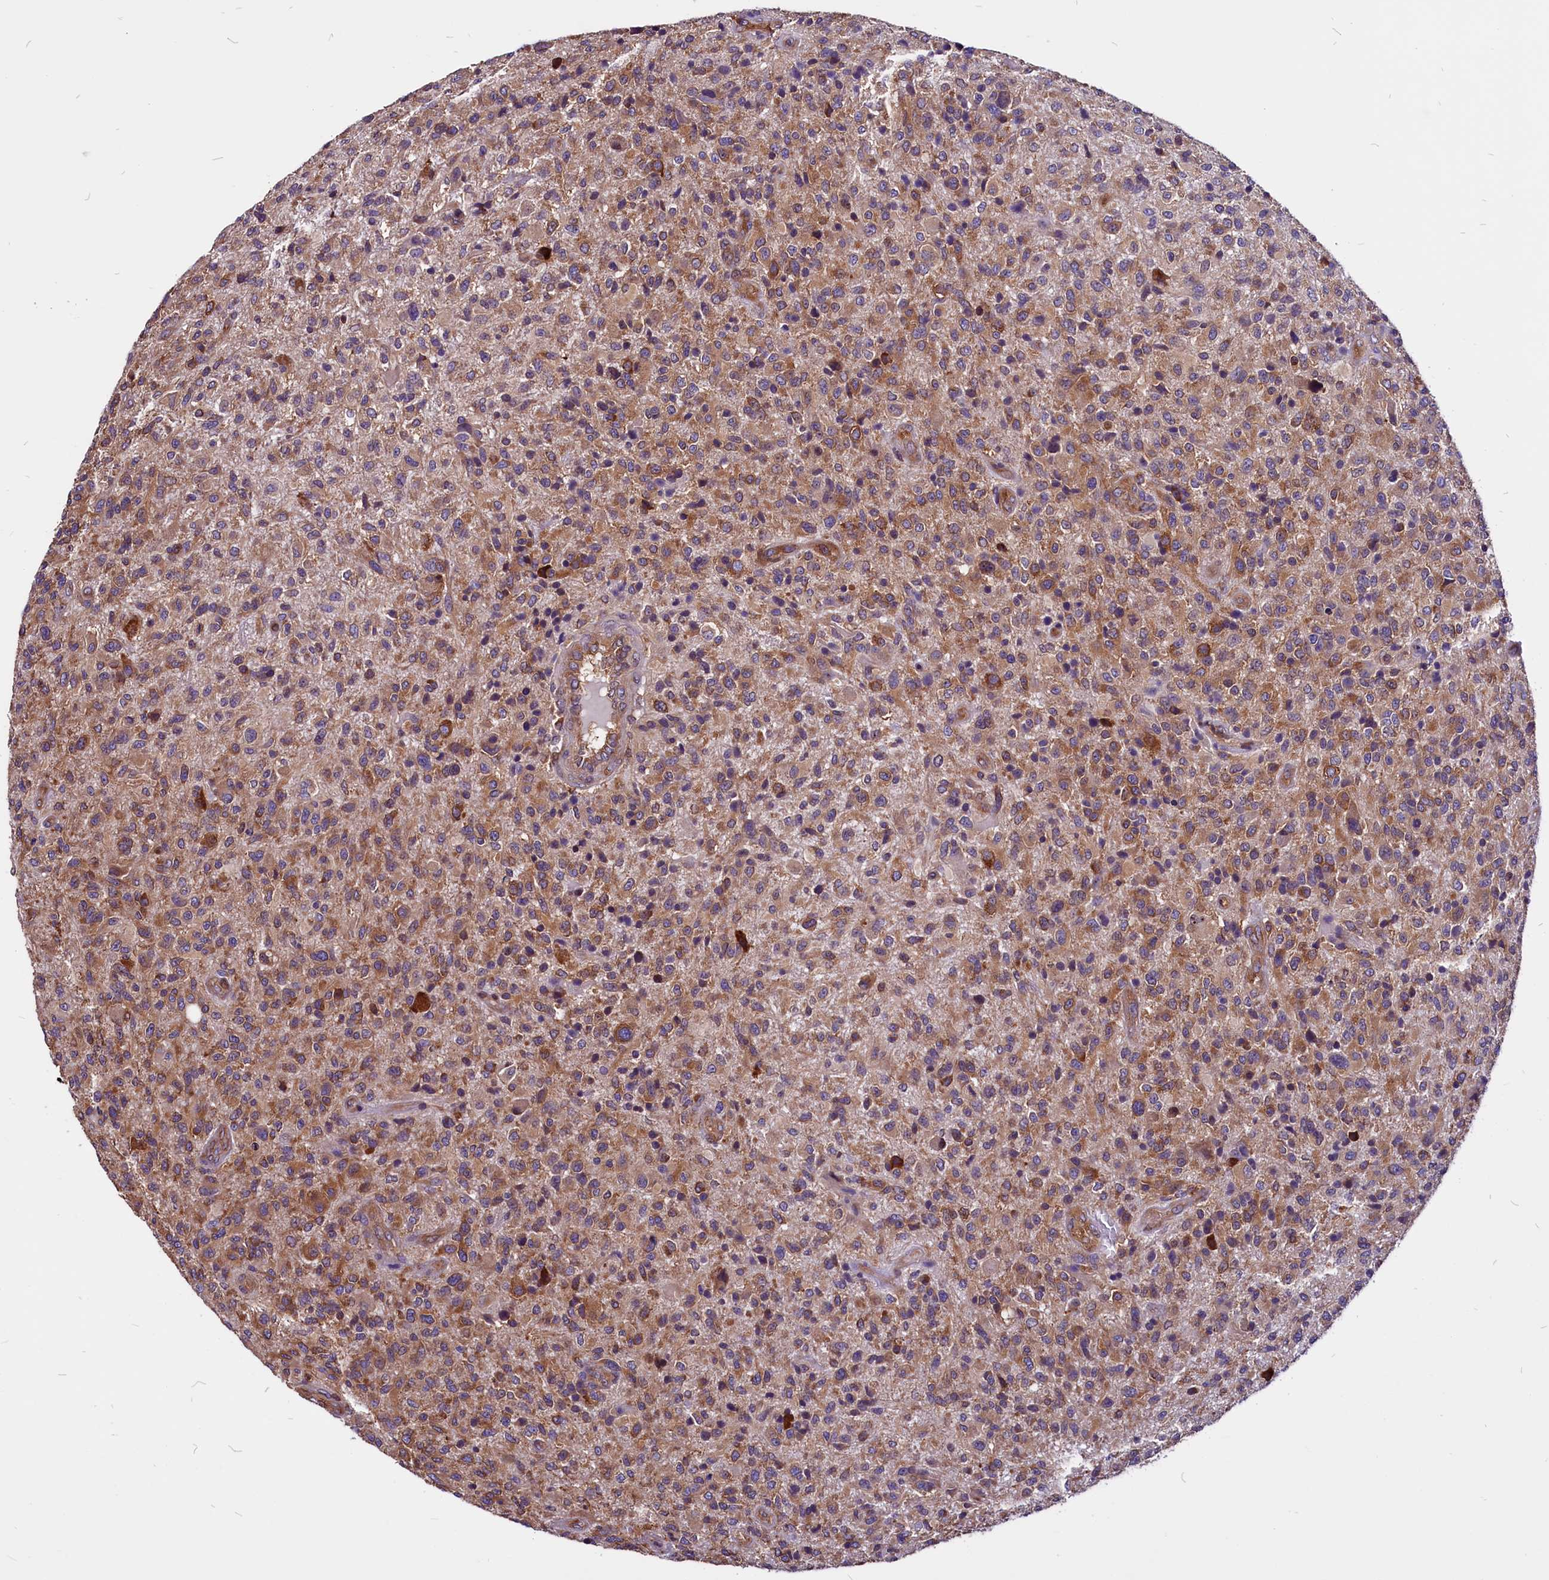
{"staining": {"intensity": "moderate", "quantity": ">75%", "location": "cytoplasmic/membranous"}, "tissue": "glioma", "cell_type": "Tumor cells", "image_type": "cancer", "snomed": [{"axis": "morphology", "description": "Glioma, malignant, High grade"}, {"axis": "topography", "description": "Brain"}], "caption": "The immunohistochemical stain shows moderate cytoplasmic/membranous expression in tumor cells of glioma tissue.", "gene": "EIF3G", "patient": {"sex": "male", "age": 47}}